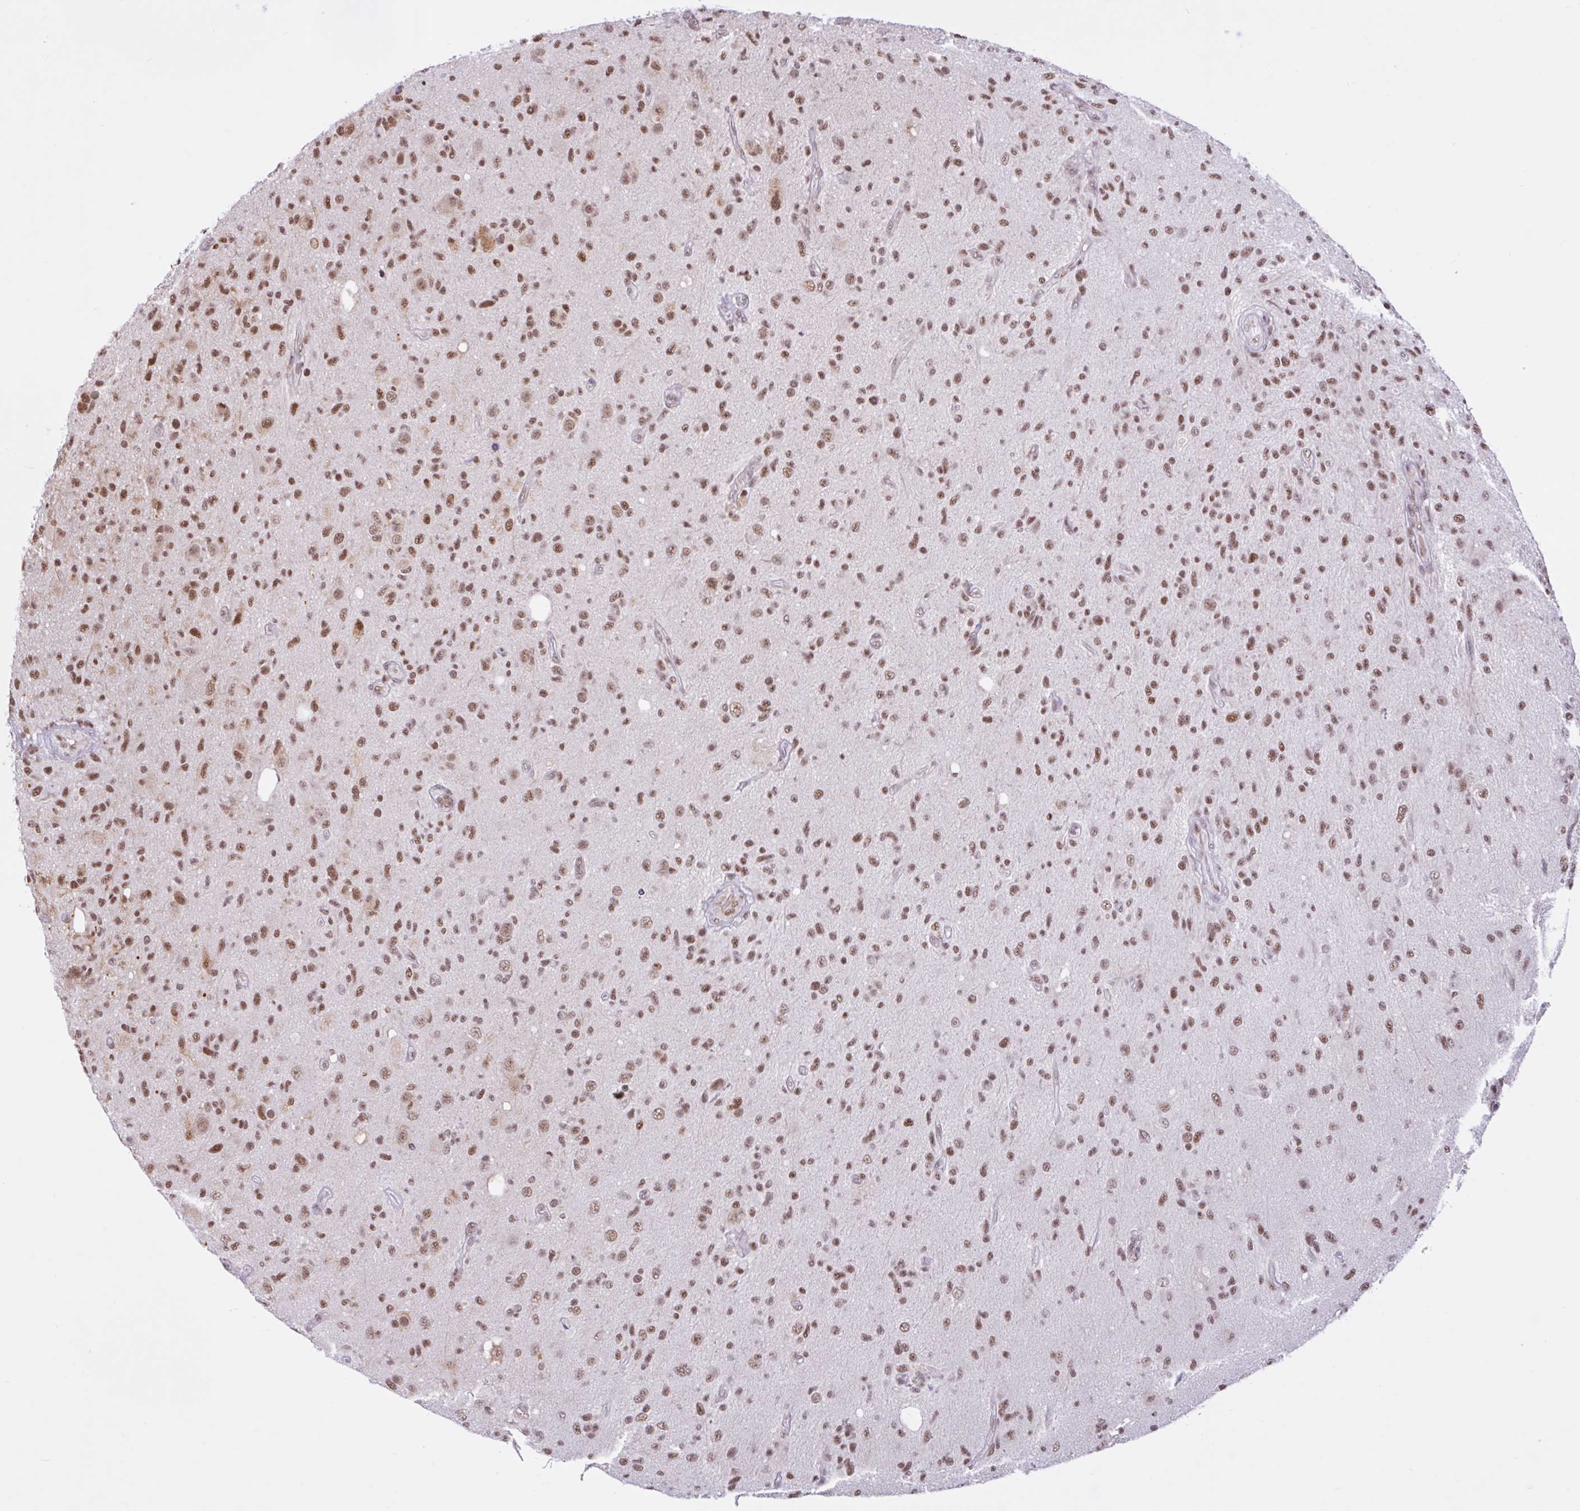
{"staining": {"intensity": "moderate", "quantity": ">75%", "location": "nuclear"}, "tissue": "glioma", "cell_type": "Tumor cells", "image_type": "cancer", "snomed": [{"axis": "morphology", "description": "Glioma, malignant, High grade"}, {"axis": "topography", "description": "Brain"}], "caption": "Brown immunohistochemical staining in high-grade glioma (malignant) exhibits moderate nuclear staining in approximately >75% of tumor cells. (Stains: DAB (3,3'-diaminobenzidine) in brown, nuclei in blue, Microscopy: brightfield microscopy at high magnification).", "gene": "CCDC12", "patient": {"sex": "female", "age": 67}}